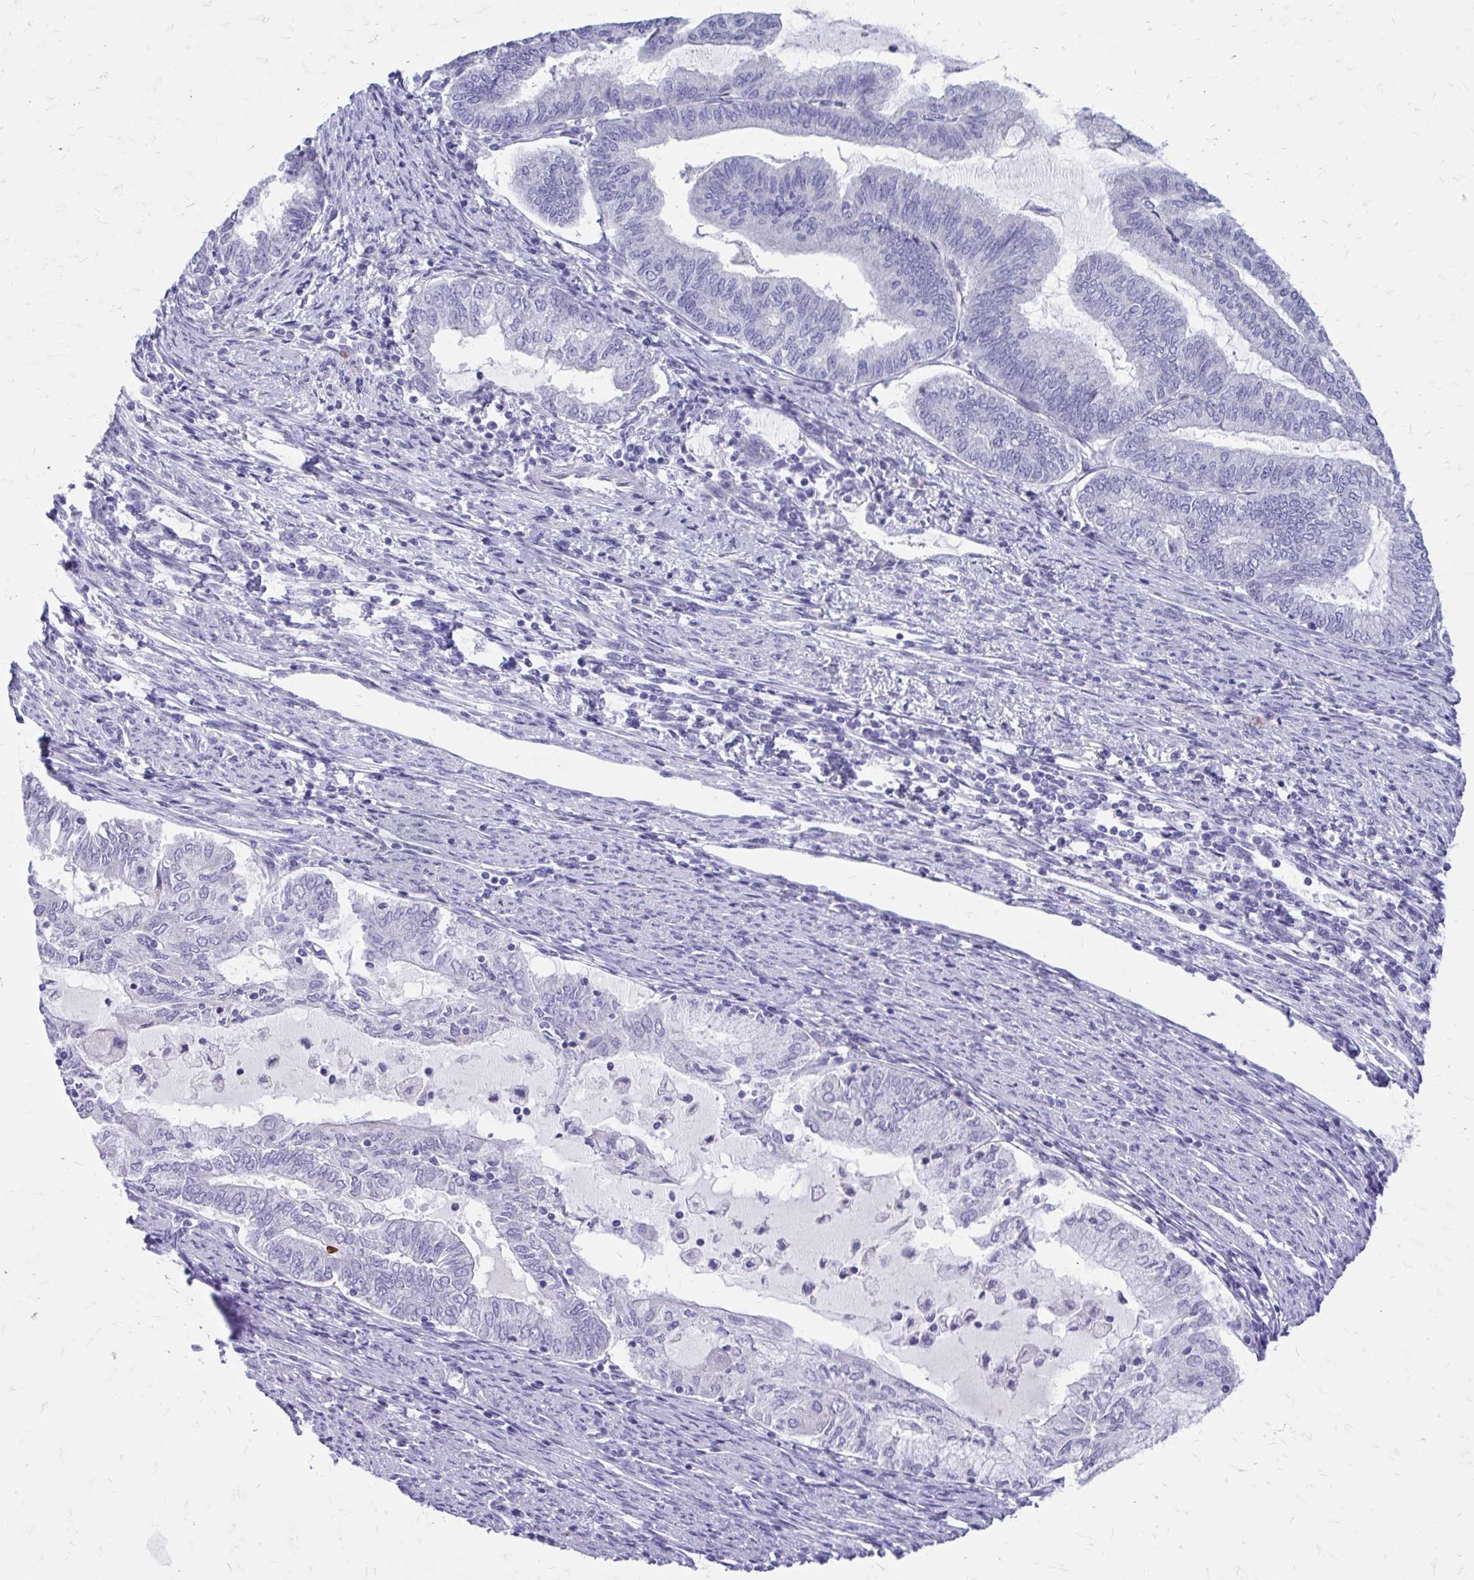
{"staining": {"intensity": "negative", "quantity": "none", "location": "none"}, "tissue": "endometrial cancer", "cell_type": "Tumor cells", "image_type": "cancer", "snomed": [{"axis": "morphology", "description": "Adenocarcinoma, NOS"}, {"axis": "topography", "description": "Endometrium"}], "caption": "Histopathology image shows no protein positivity in tumor cells of adenocarcinoma (endometrial) tissue.", "gene": "LCN15", "patient": {"sex": "female", "age": 79}}